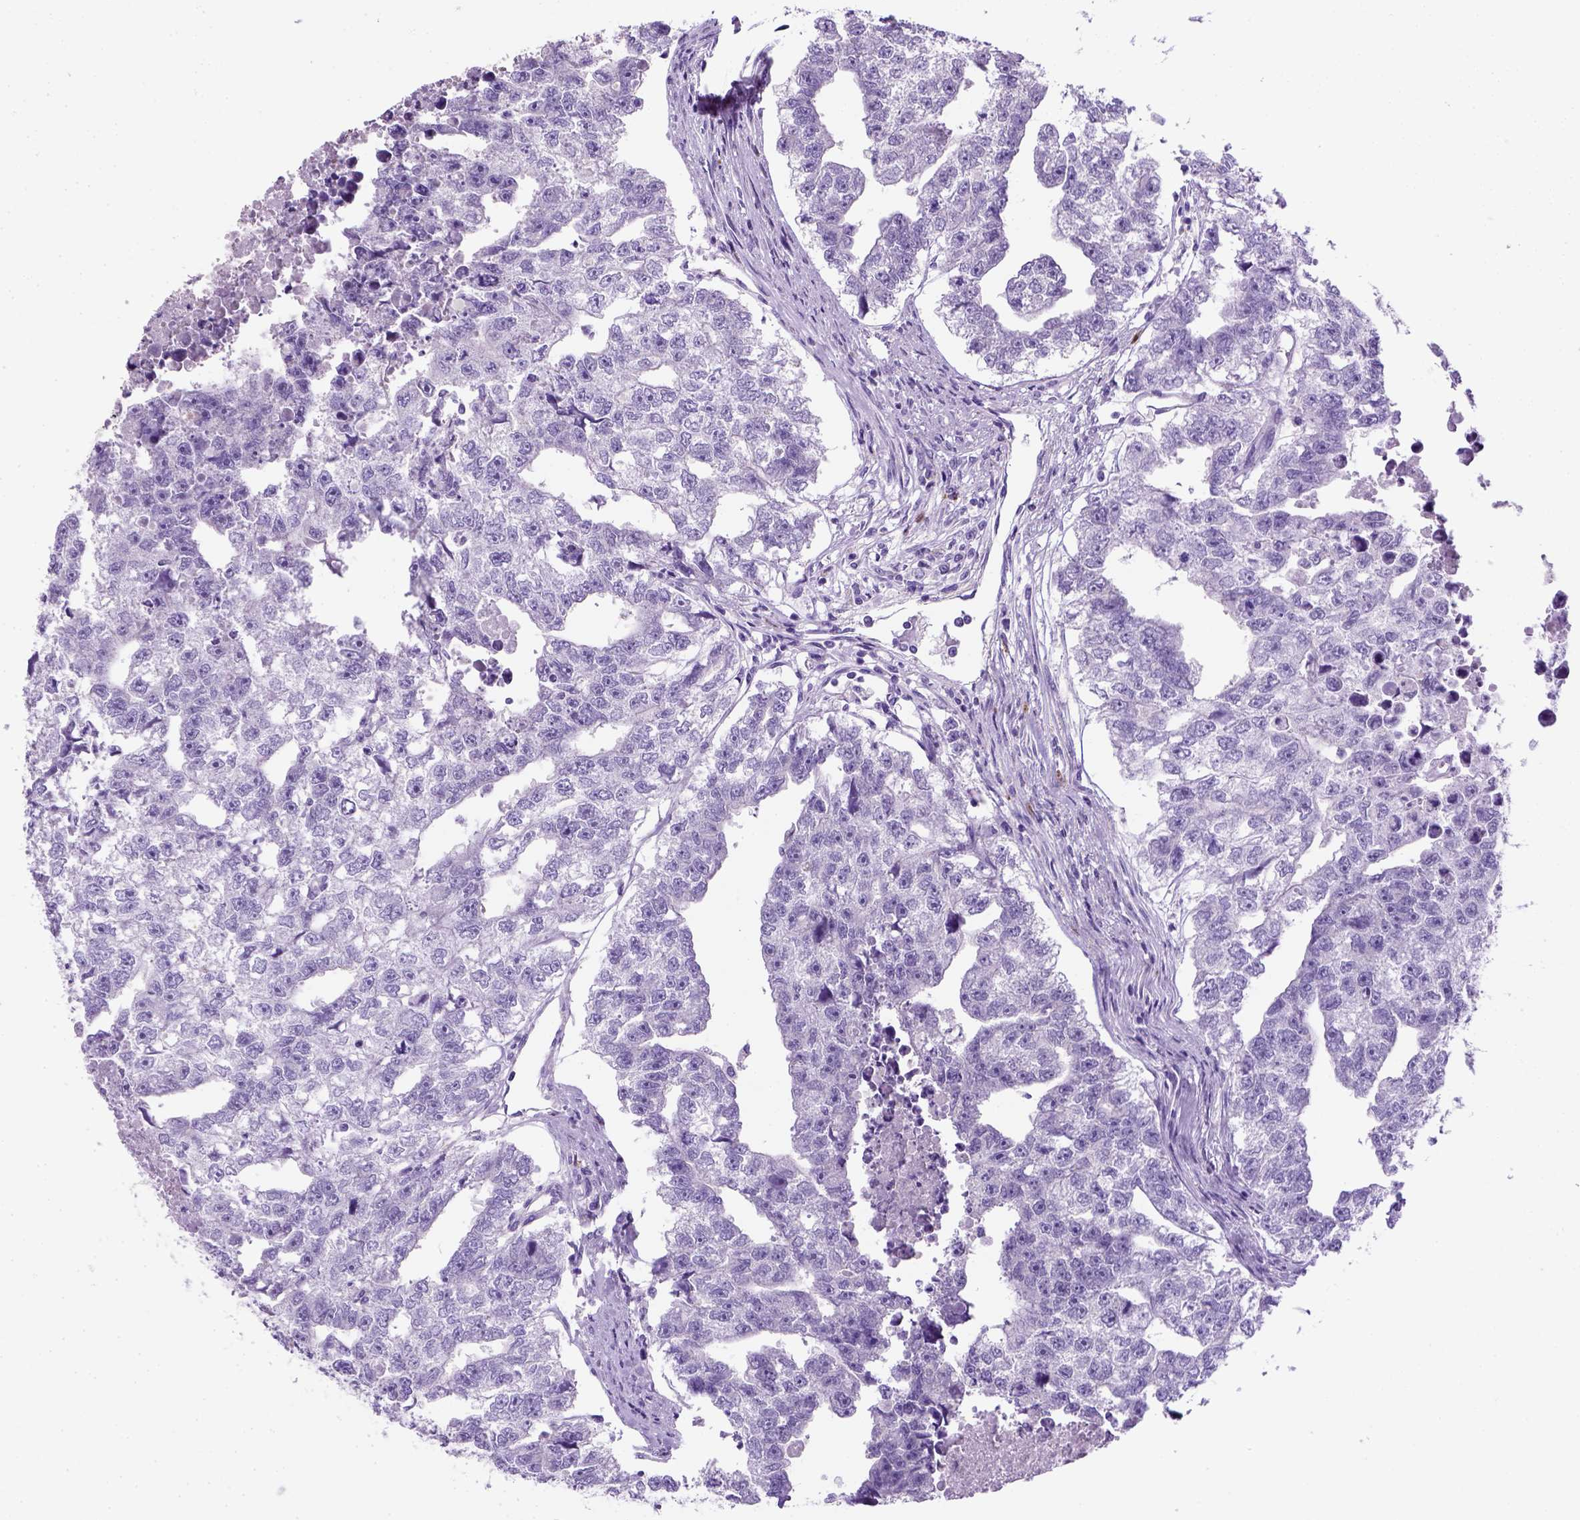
{"staining": {"intensity": "negative", "quantity": "none", "location": "none"}, "tissue": "testis cancer", "cell_type": "Tumor cells", "image_type": "cancer", "snomed": [{"axis": "morphology", "description": "Carcinoma, Embryonal, NOS"}, {"axis": "morphology", "description": "Teratoma, malignant, NOS"}, {"axis": "topography", "description": "Testis"}], "caption": "This is an immunohistochemistry (IHC) image of human testis cancer. There is no staining in tumor cells.", "gene": "KRT71", "patient": {"sex": "male", "age": 44}}